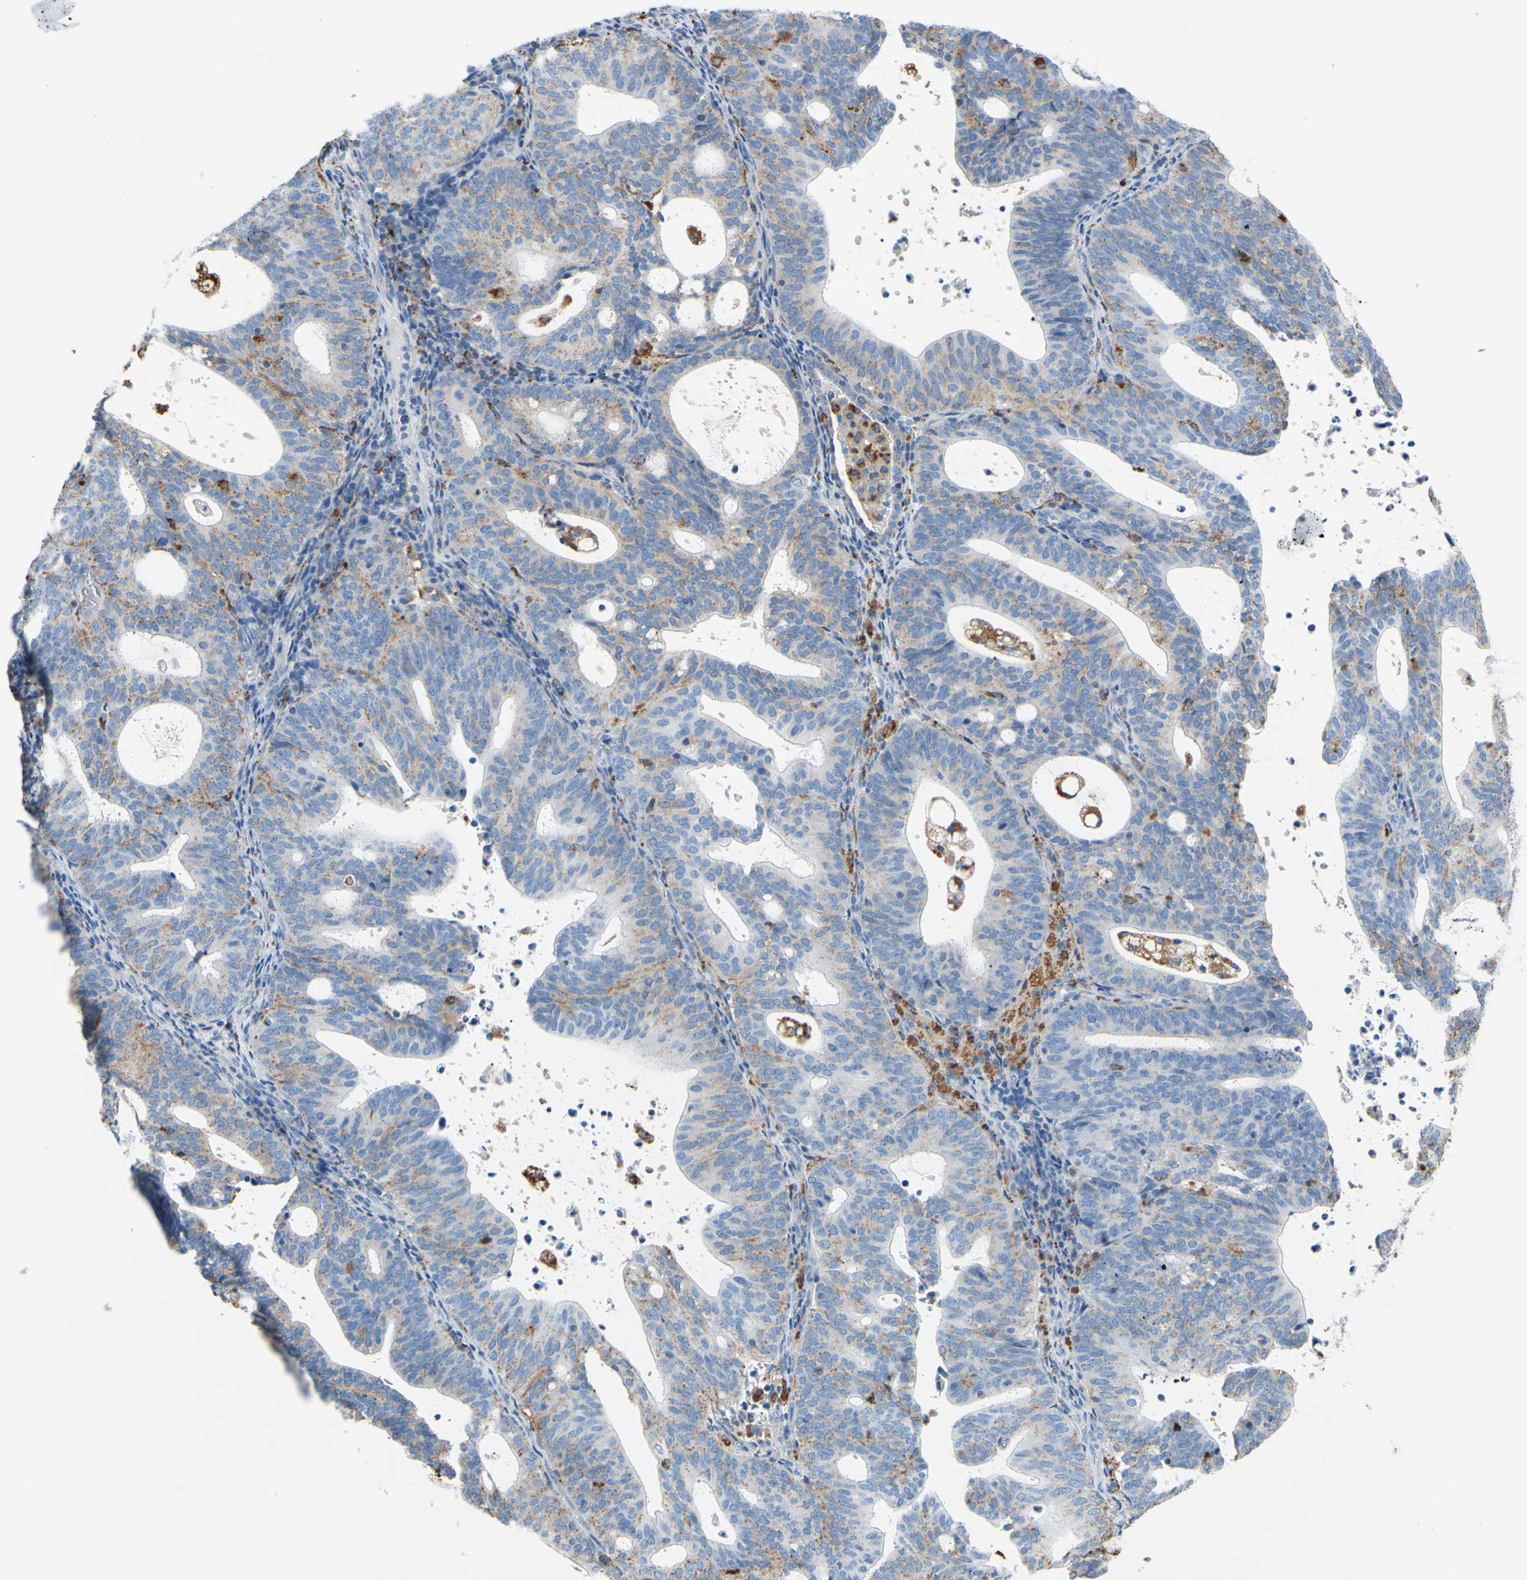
{"staining": {"intensity": "weak", "quantity": "25%-75%", "location": "cytoplasmic/membranous"}, "tissue": "endometrial cancer", "cell_type": "Tumor cells", "image_type": "cancer", "snomed": [{"axis": "morphology", "description": "Adenocarcinoma, NOS"}, {"axis": "topography", "description": "Uterus"}], "caption": "Immunohistochemistry micrograph of neoplastic tissue: human endometrial cancer (adenocarcinoma) stained using immunohistochemistry displays low levels of weak protein expression localized specifically in the cytoplasmic/membranous of tumor cells, appearing as a cytoplasmic/membranous brown color.", "gene": "CTSD", "patient": {"sex": "female", "age": 83}}